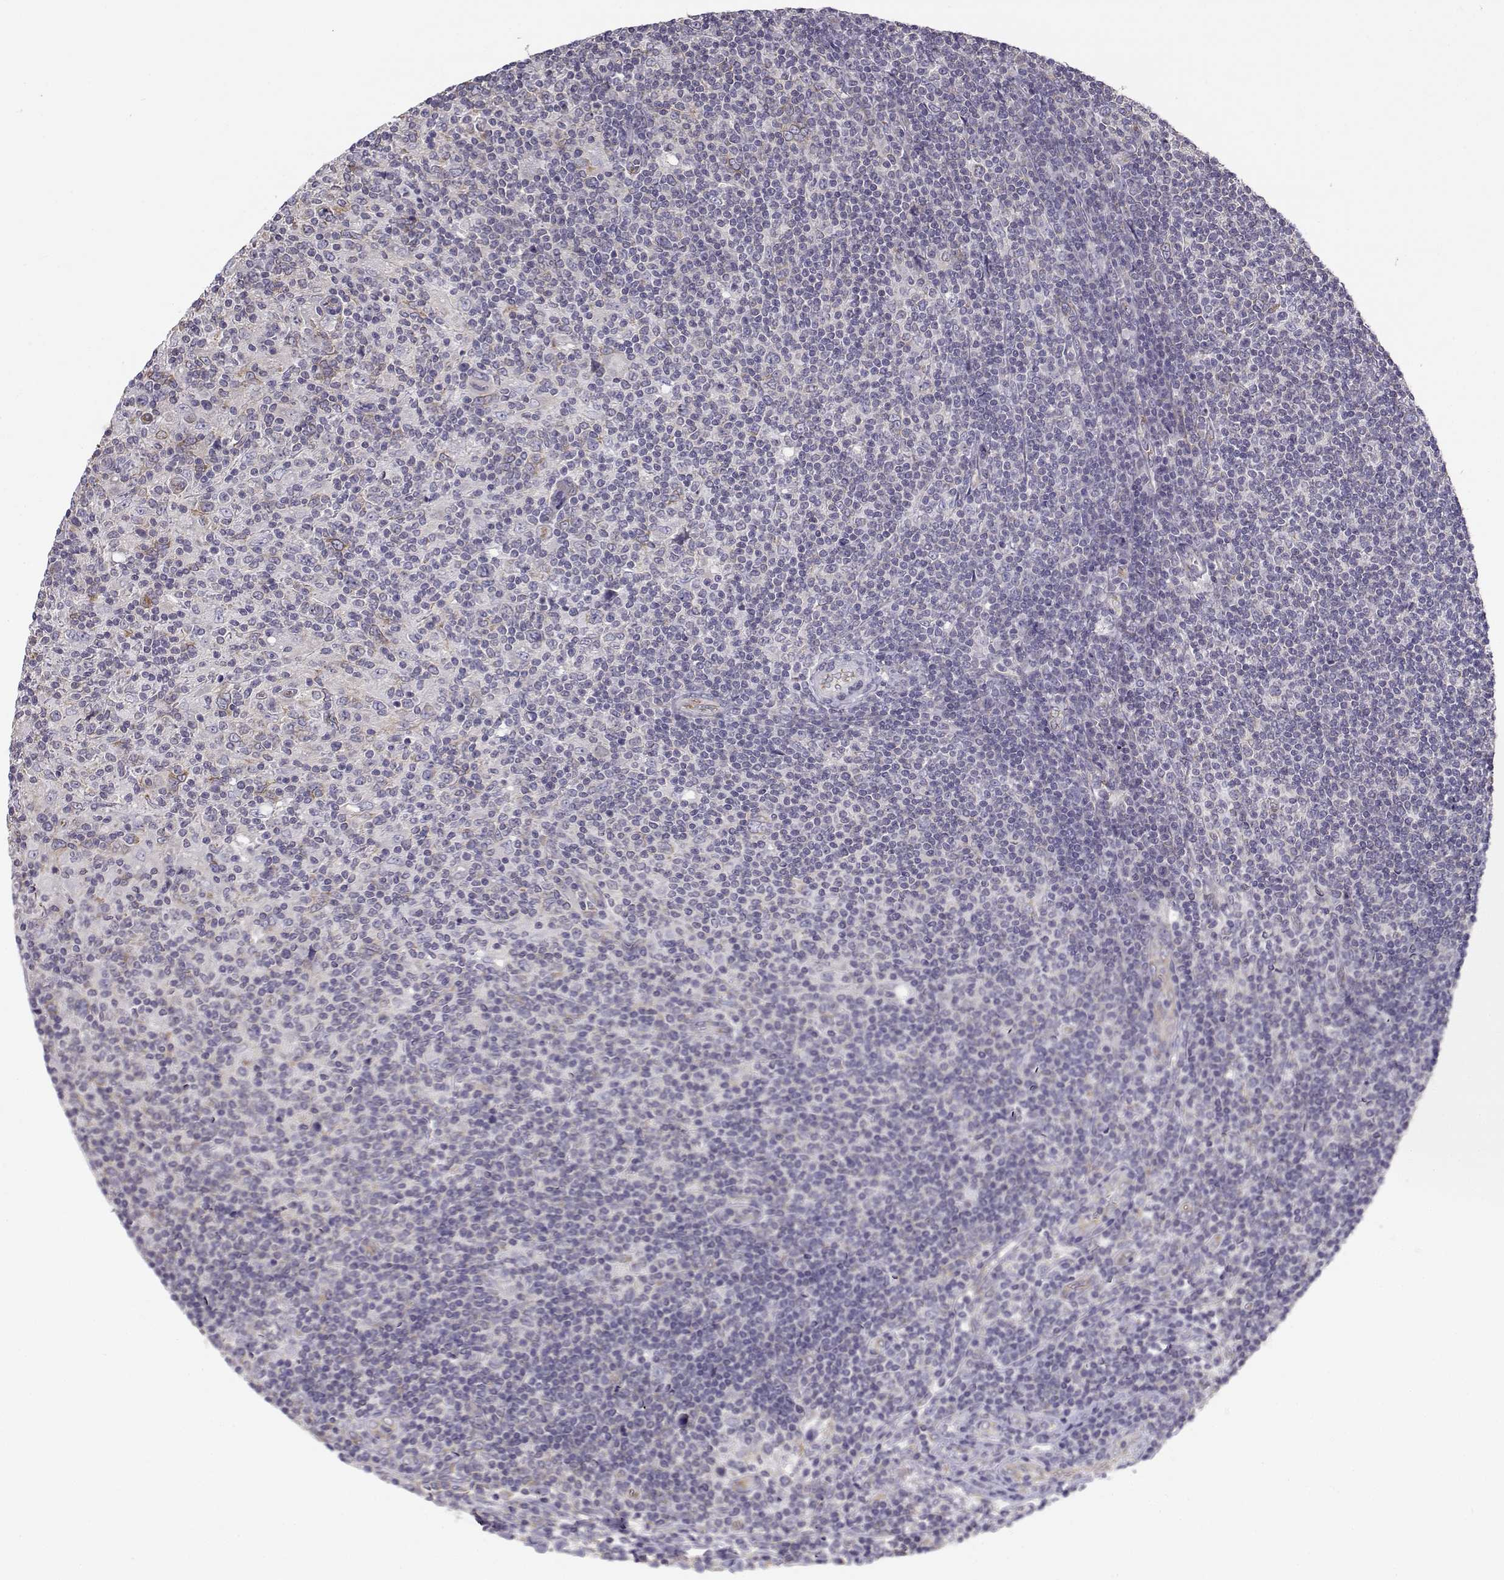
{"staining": {"intensity": "negative", "quantity": "none", "location": "none"}, "tissue": "lymphoma", "cell_type": "Tumor cells", "image_type": "cancer", "snomed": [{"axis": "morphology", "description": "Hodgkin's disease, NOS"}, {"axis": "topography", "description": "Lymph node"}], "caption": "The histopathology image reveals no staining of tumor cells in lymphoma. (Brightfield microscopy of DAB (3,3'-diaminobenzidine) immunohistochemistry (IHC) at high magnification).", "gene": "BEND6", "patient": {"sex": "male", "age": 40}}